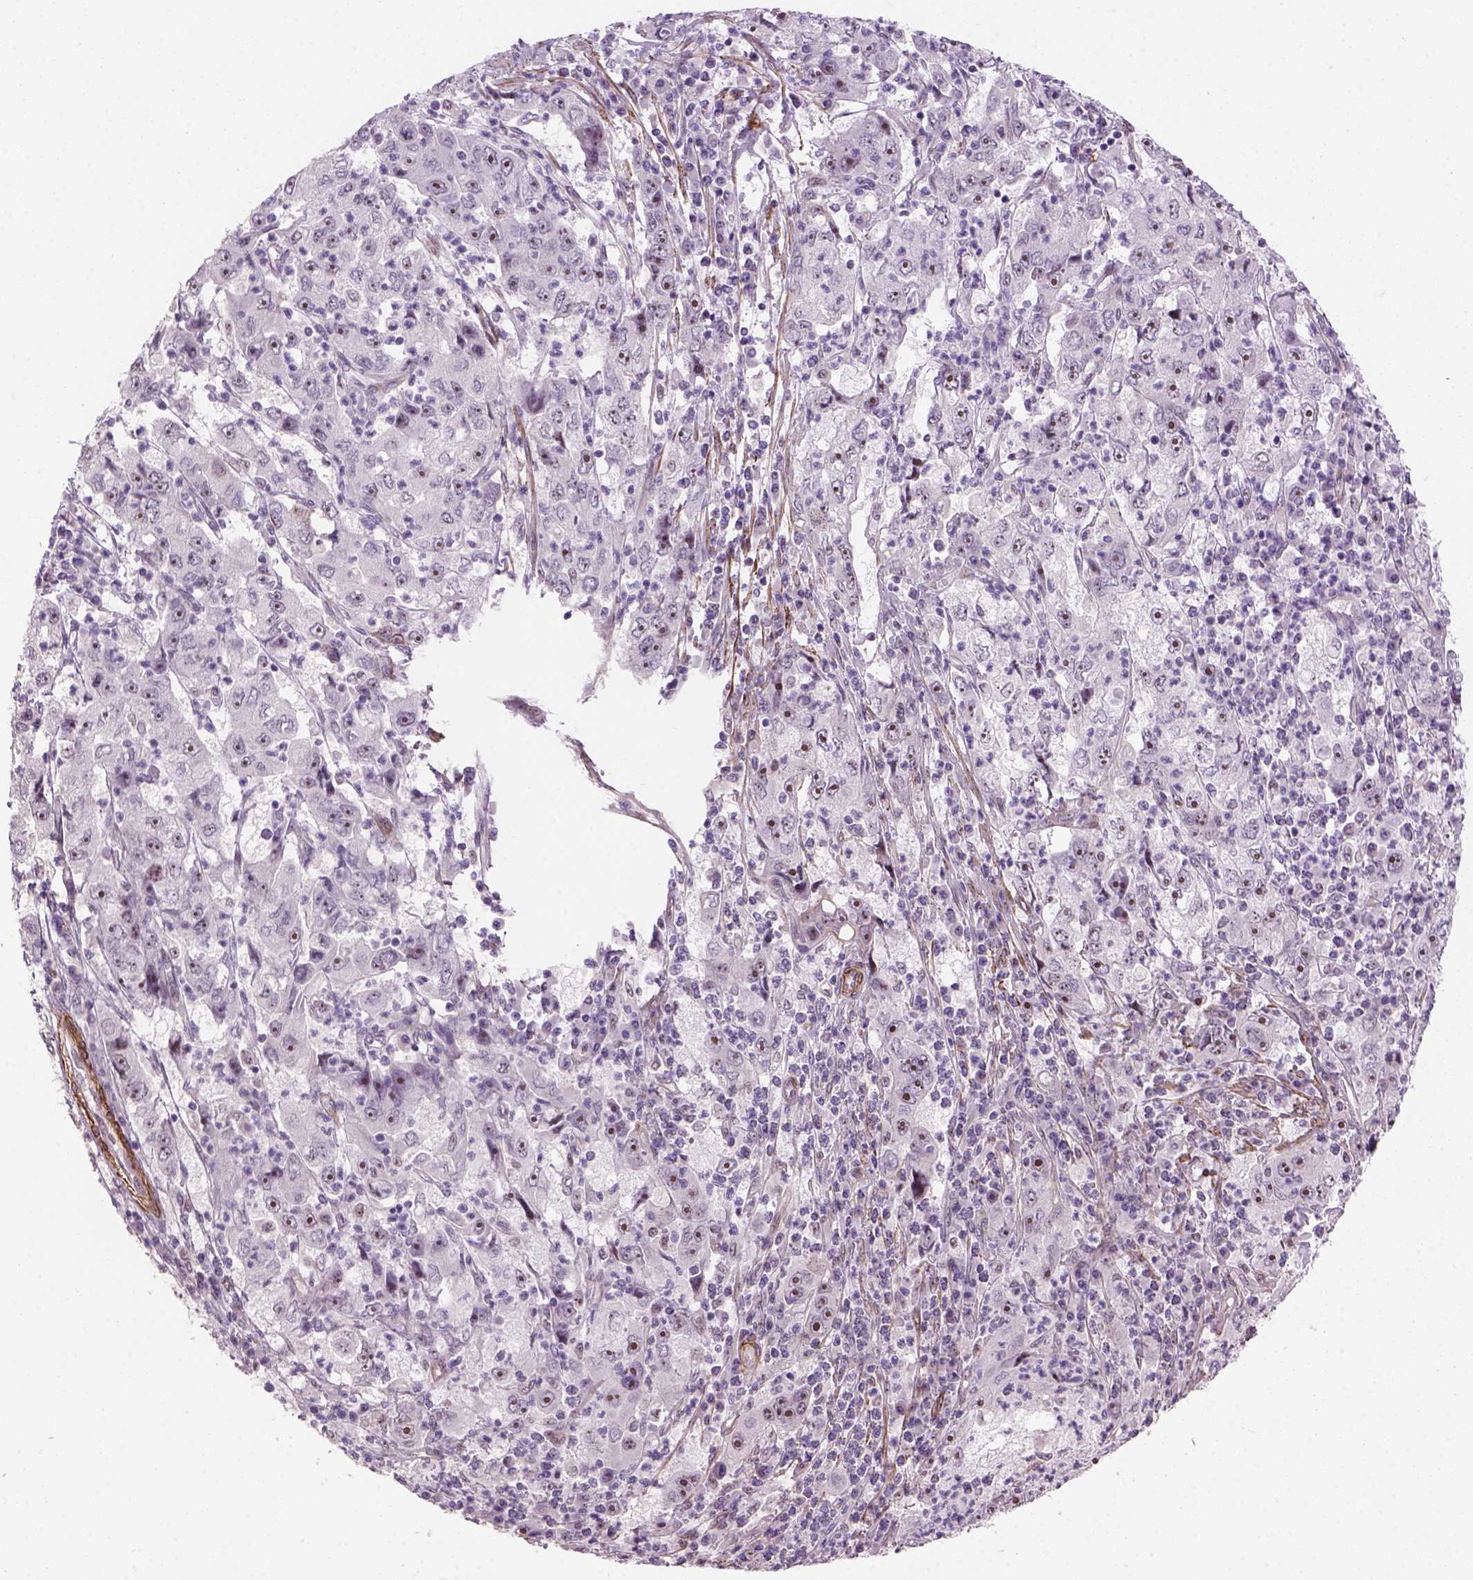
{"staining": {"intensity": "moderate", "quantity": ">75%", "location": "nuclear"}, "tissue": "cervical cancer", "cell_type": "Tumor cells", "image_type": "cancer", "snomed": [{"axis": "morphology", "description": "Squamous cell carcinoma, NOS"}, {"axis": "topography", "description": "Cervix"}], "caption": "IHC staining of cervical cancer (squamous cell carcinoma), which shows medium levels of moderate nuclear expression in approximately >75% of tumor cells indicating moderate nuclear protein positivity. The staining was performed using DAB (brown) for protein detection and nuclei were counterstained in hematoxylin (blue).", "gene": "RRS1", "patient": {"sex": "female", "age": 36}}